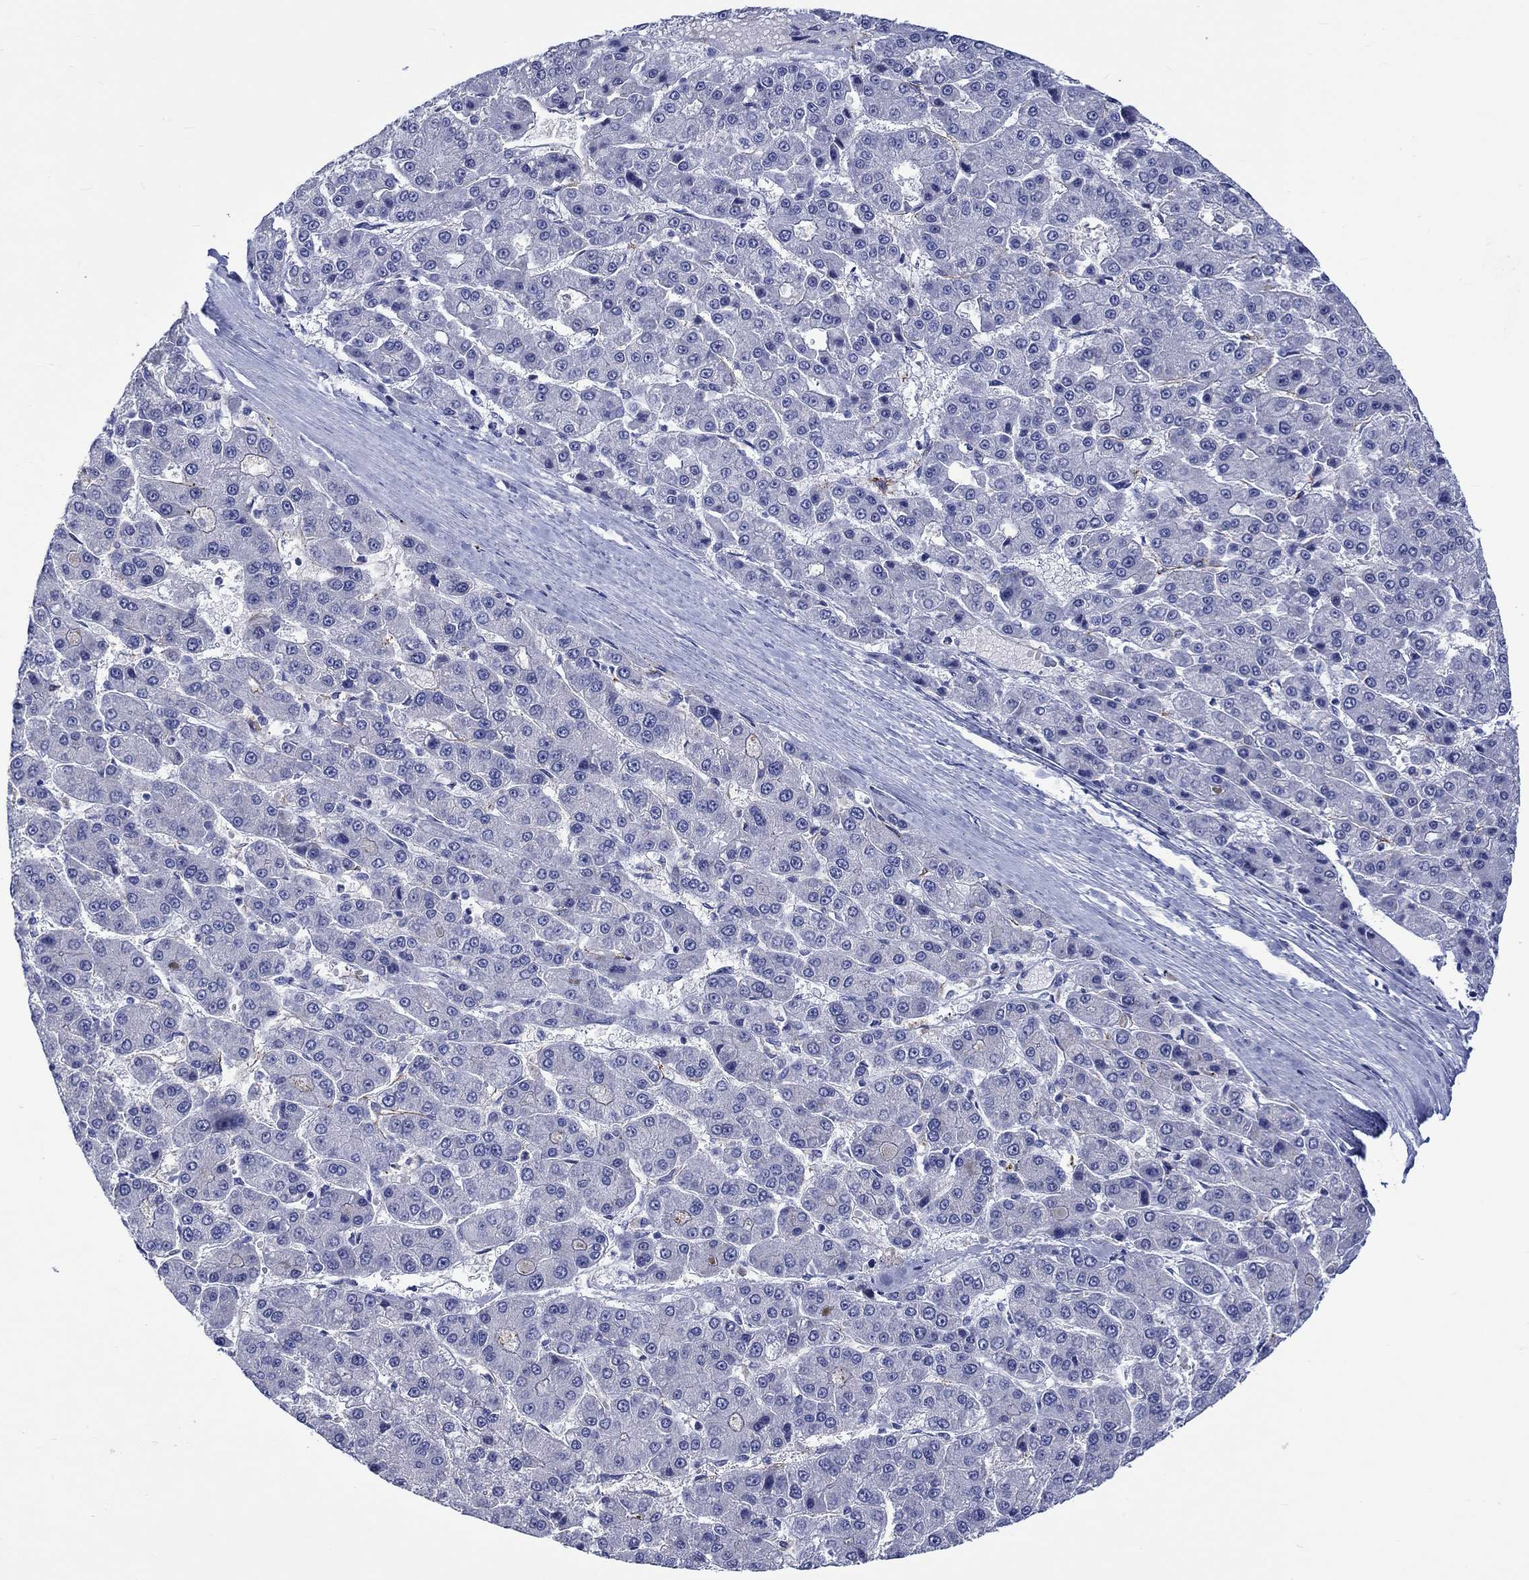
{"staining": {"intensity": "negative", "quantity": "none", "location": "none"}, "tissue": "liver cancer", "cell_type": "Tumor cells", "image_type": "cancer", "snomed": [{"axis": "morphology", "description": "Carcinoma, Hepatocellular, NOS"}, {"axis": "topography", "description": "Liver"}], "caption": "Immunohistochemistry (IHC) photomicrograph of neoplastic tissue: human liver cancer (hepatocellular carcinoma) stained with DAB (3,3'-diaminobenzidine) shows no significant protein staining in tumor cells. (DAB (3,3'-diaminobenzidine) immunohistochemistry (IHC), high magnification).", "gene": "CACNG3", "patient": {"sex": "male", "age": 70}}